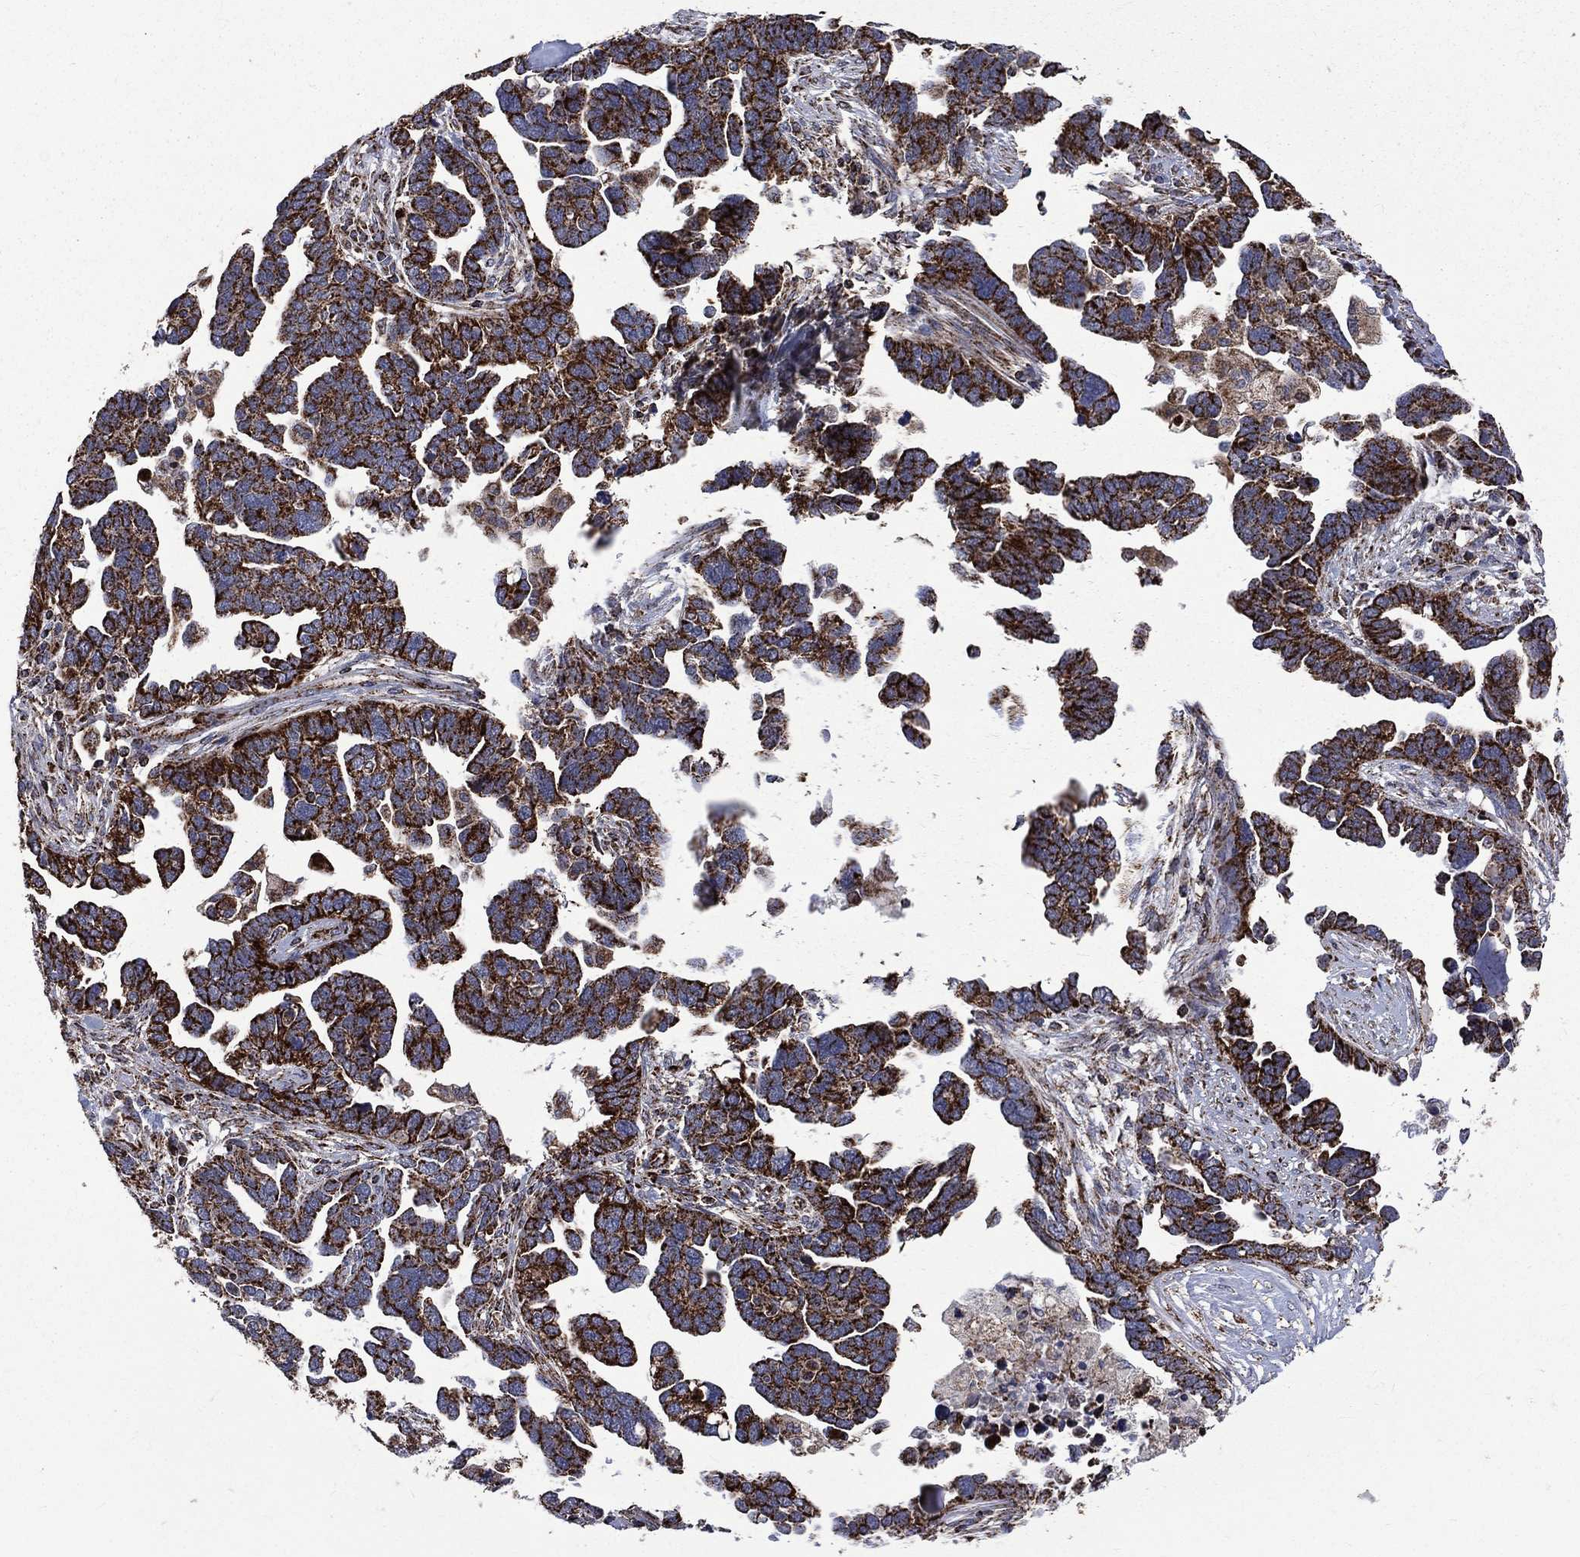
{"staining": {"intensity": "strong", "quantity": ">75%", "location": "cytoplasmic/membranous"}, "tissue": "ovarian cancer", "cell_type": "Tumor cells", "image_type": "cancer", "snomed": [{"axis": "morphology", "description": "Cystadenocarcinoma, serous, NOS"}, {"axis": "topography", "description": "Ovary"}], "caption": "Immunohistochemical staining of human serous cystadenocarcinoma (ovarian) demonstrates high levels of strong cytoplasmic/membranous protein expression in about >75% of tumor cells.", "gene": "GOT2", "patient": {"sex": "female", "age": 54}}